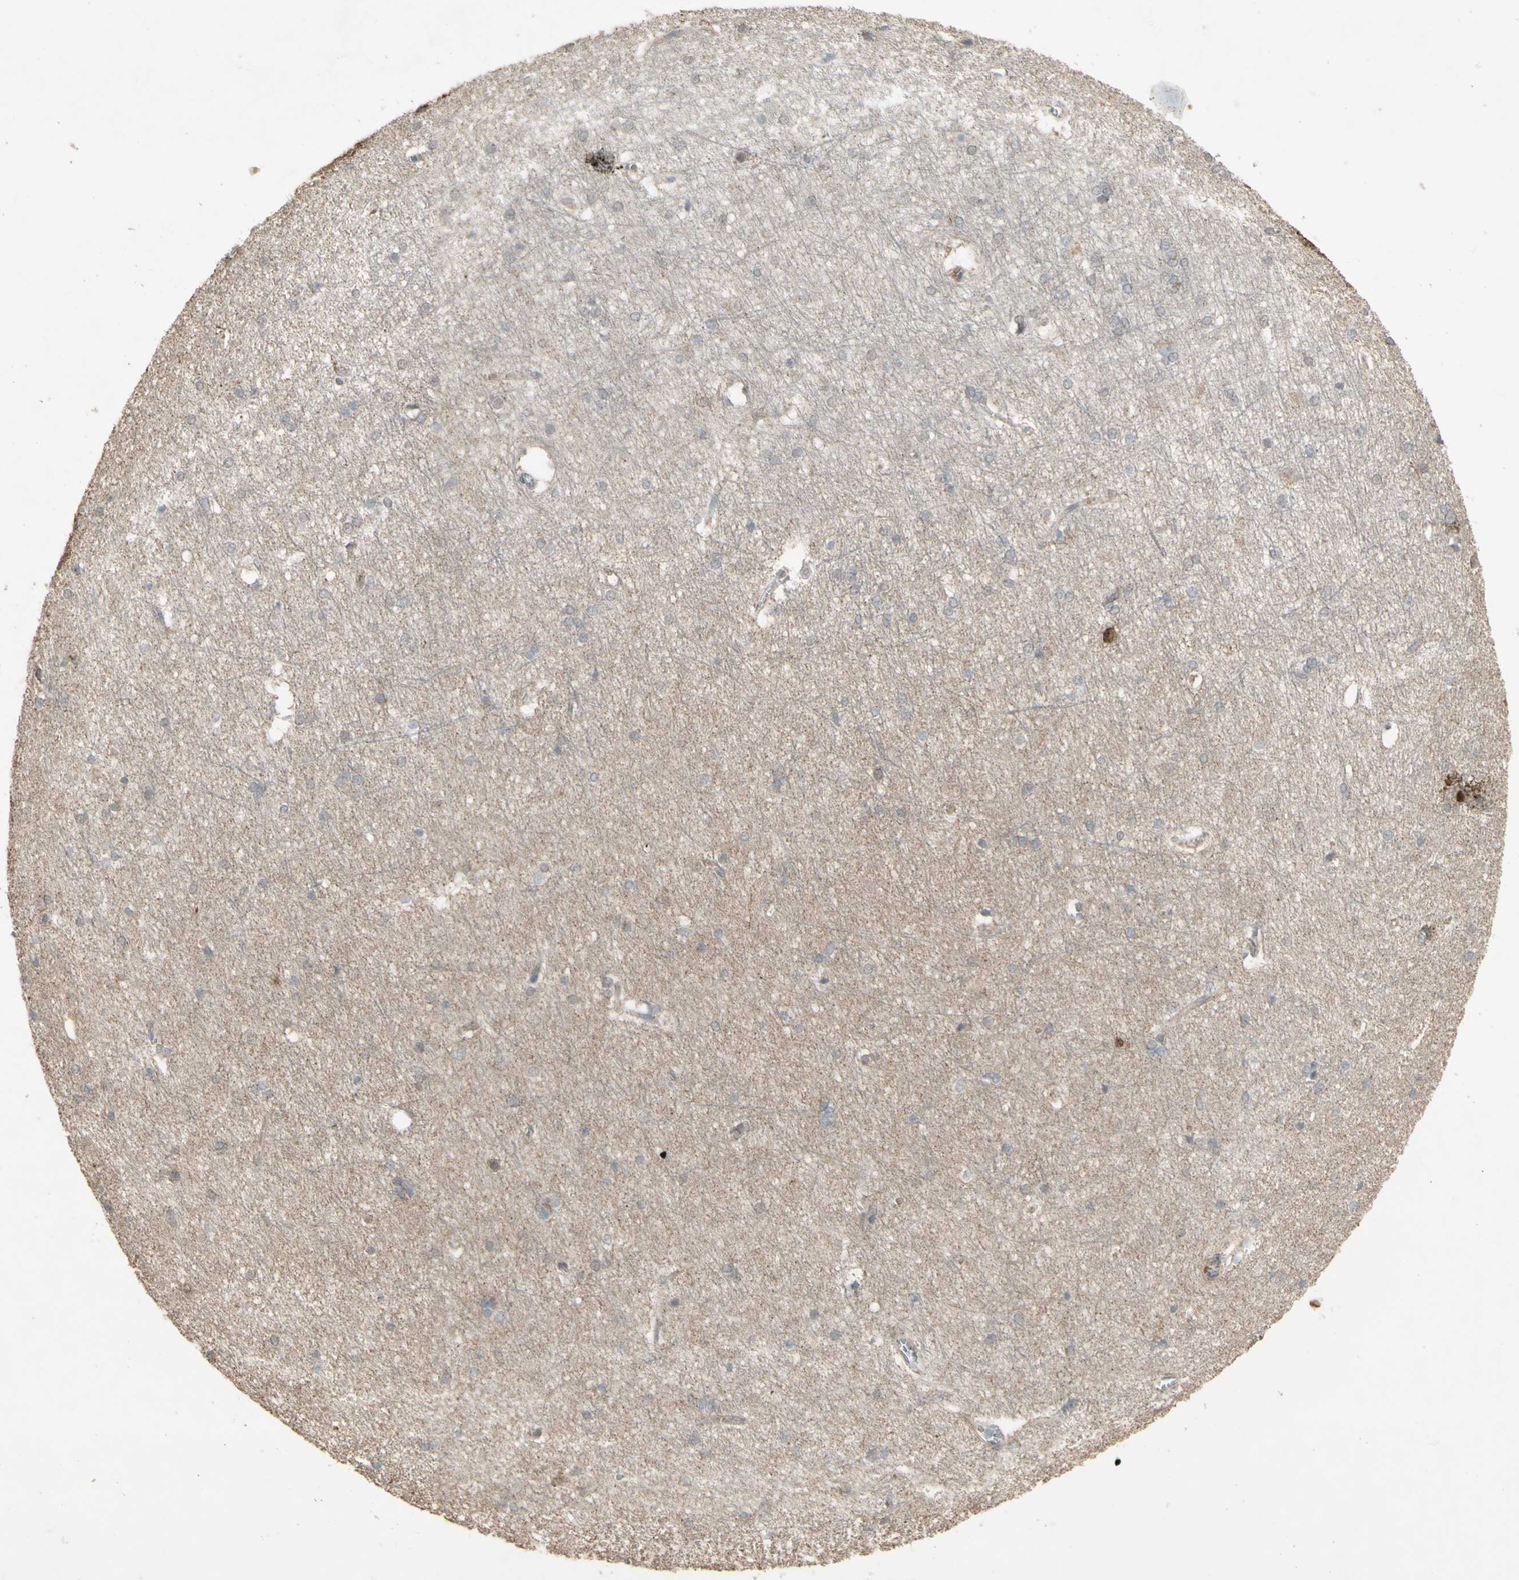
{"staining": {"intensity": "negative", "quantity": "none", "location": "none"}, "tissue": "hippocampus", "cell_type": "Glial cells", "image_type": "normal", "snomed": [{"axis": "morphology", "description": "Normal tissue, NOS"}, {"axis": "topography", "description": "Hippocampus"}], "caption": "Immunohistochemical staining of unremarkable human hippocampus reveals no significant positivity in glial cells.", "gene": "ENSG00000285526", "patient": {"sex": "female", "age": 19}}